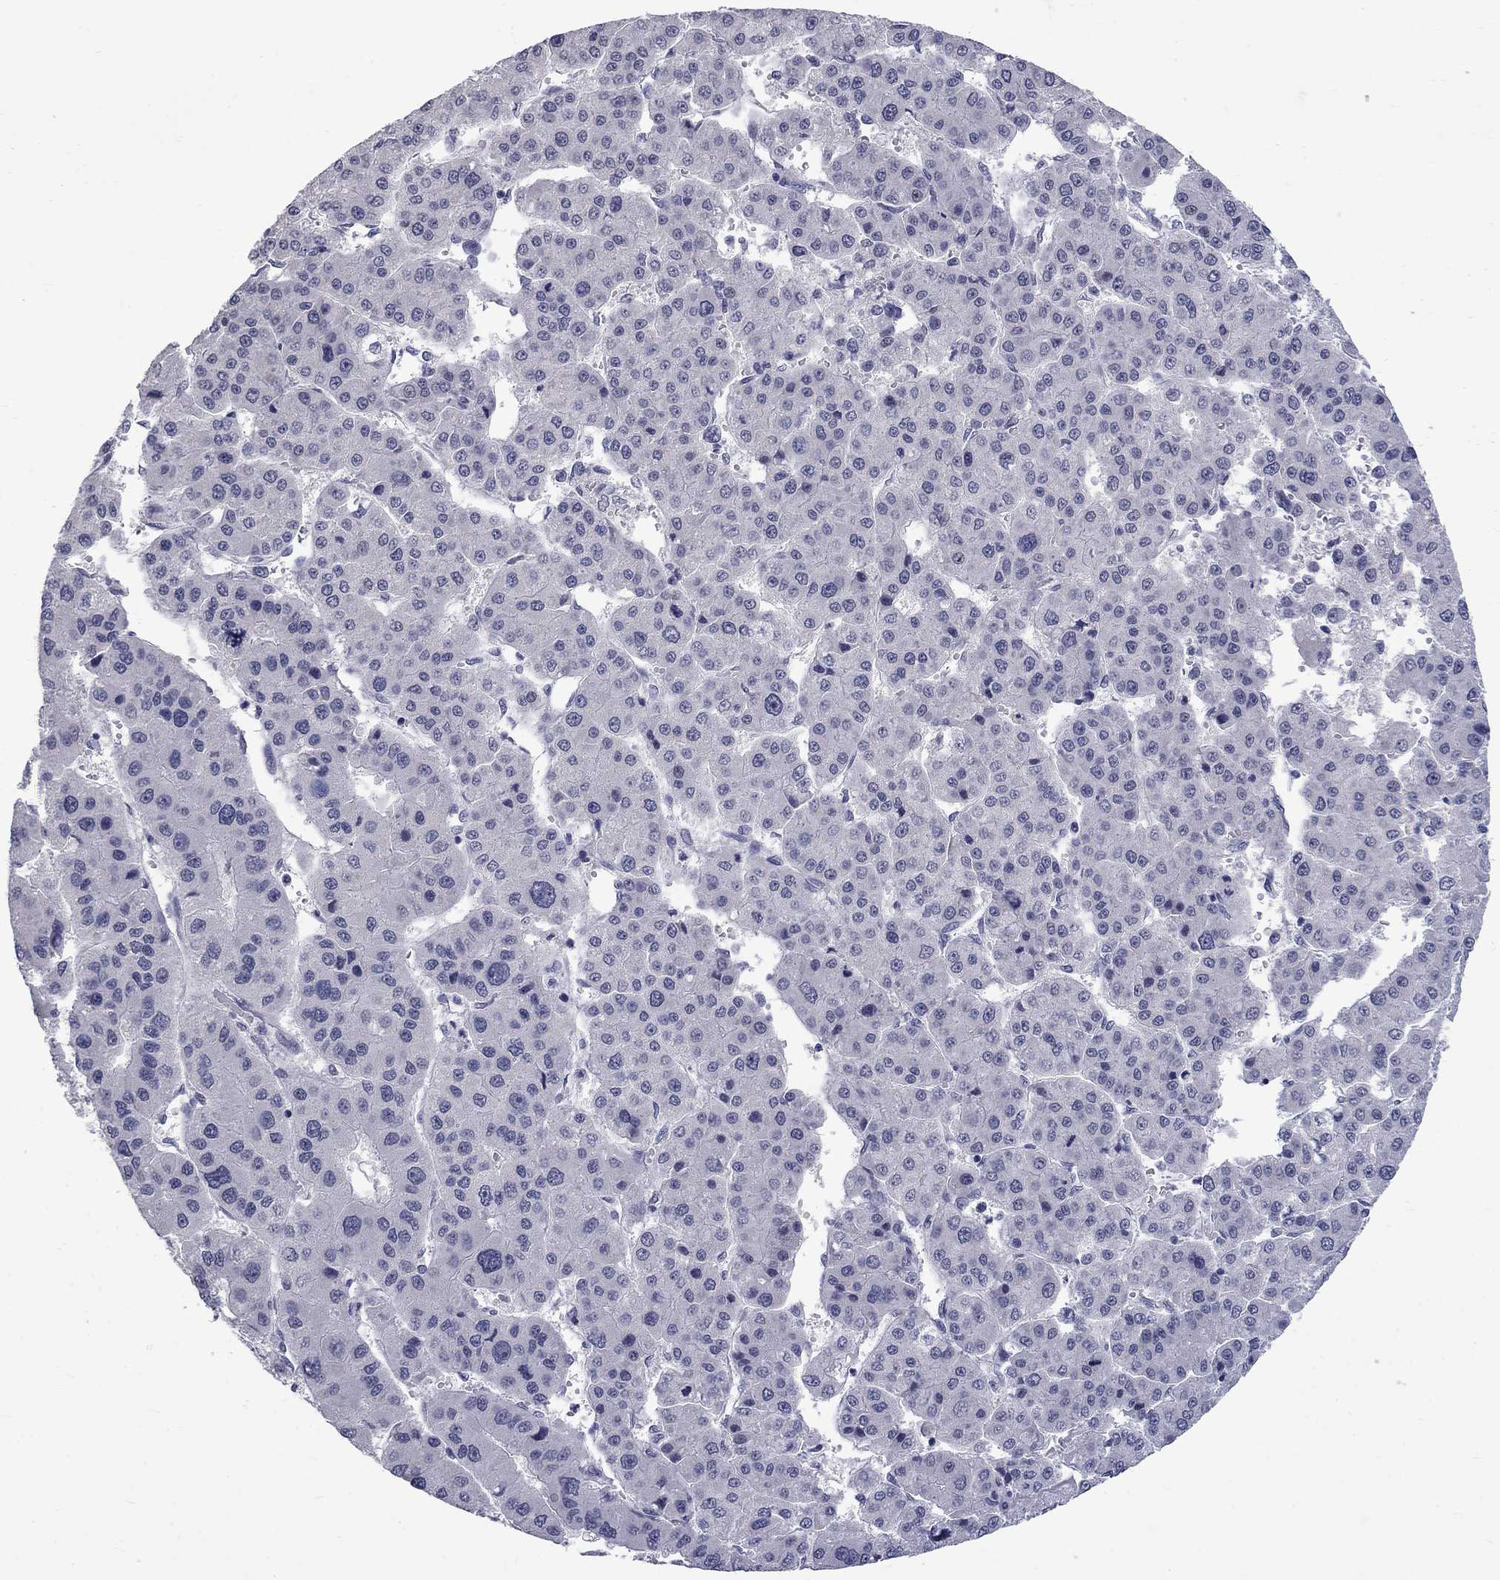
{"staining": {"intensity": "negative", "quantity": "none", "location": "none"}, "tissue": "liver cancer", "cell_type": "Tumor cells", "image_type": "cancer", "snomed": [{"axis": "morphology", "description": "Carcinoma, Hepatocellular, NOS"}, {"axis": "topography", "description": "Liver"}], "caption": "A micrograph of hepatocellular carcinoma (liver) stained for a protein exhibits no brown staining in tumor cells. (Immunohistochemistry, brightfield microscopy, high magnification).", "gene": "CTNND2", "patient": {"sex": "male", "age": 73}}